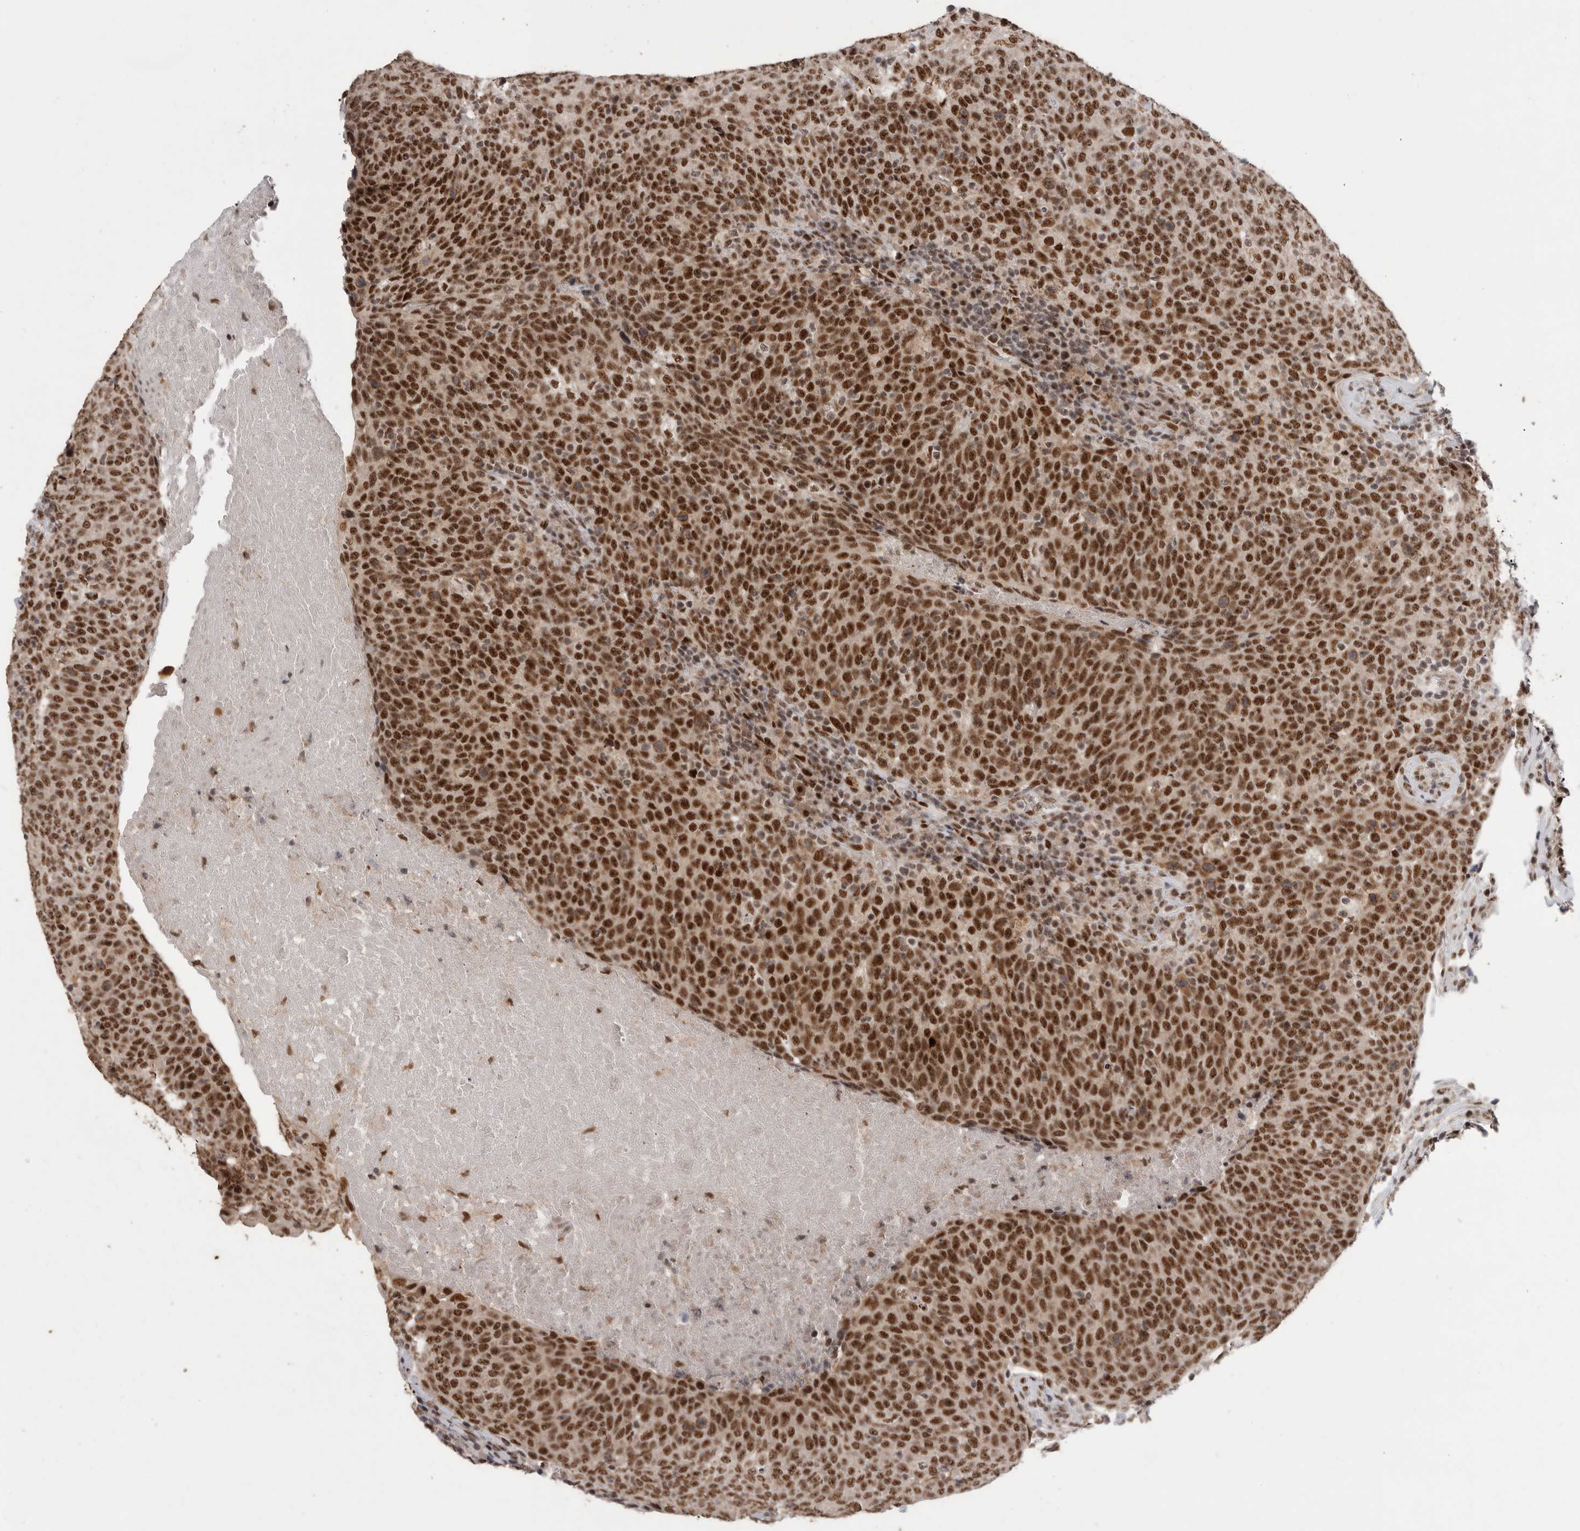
{"staining": {"intensity": "strong", "quantity": ">75%", "location": "nuclear"}, "tissue": "head and neck cancer", "cell_type": "Tumor cells", "image_type": "cancer", "snomed": [{"axis": "morphology", "description": "Squamous cell carcinoma, NOS"}, {"axis": "morphology", "description": "Squamous cell carcinoma, metastatic, NOS"}, {"axis": "topography", "description": "Lymph node"}, {"axis": "topography", "description": "Head-Neck"}], "caption": "IHC micrograph of human head and neck cancer stained for a protein (brown), which displays high levels of strong nuclear staining in about >75% of tumor cells.", "gene": "PPP1R10", "patient": {"sex": "male", "age": 62}}